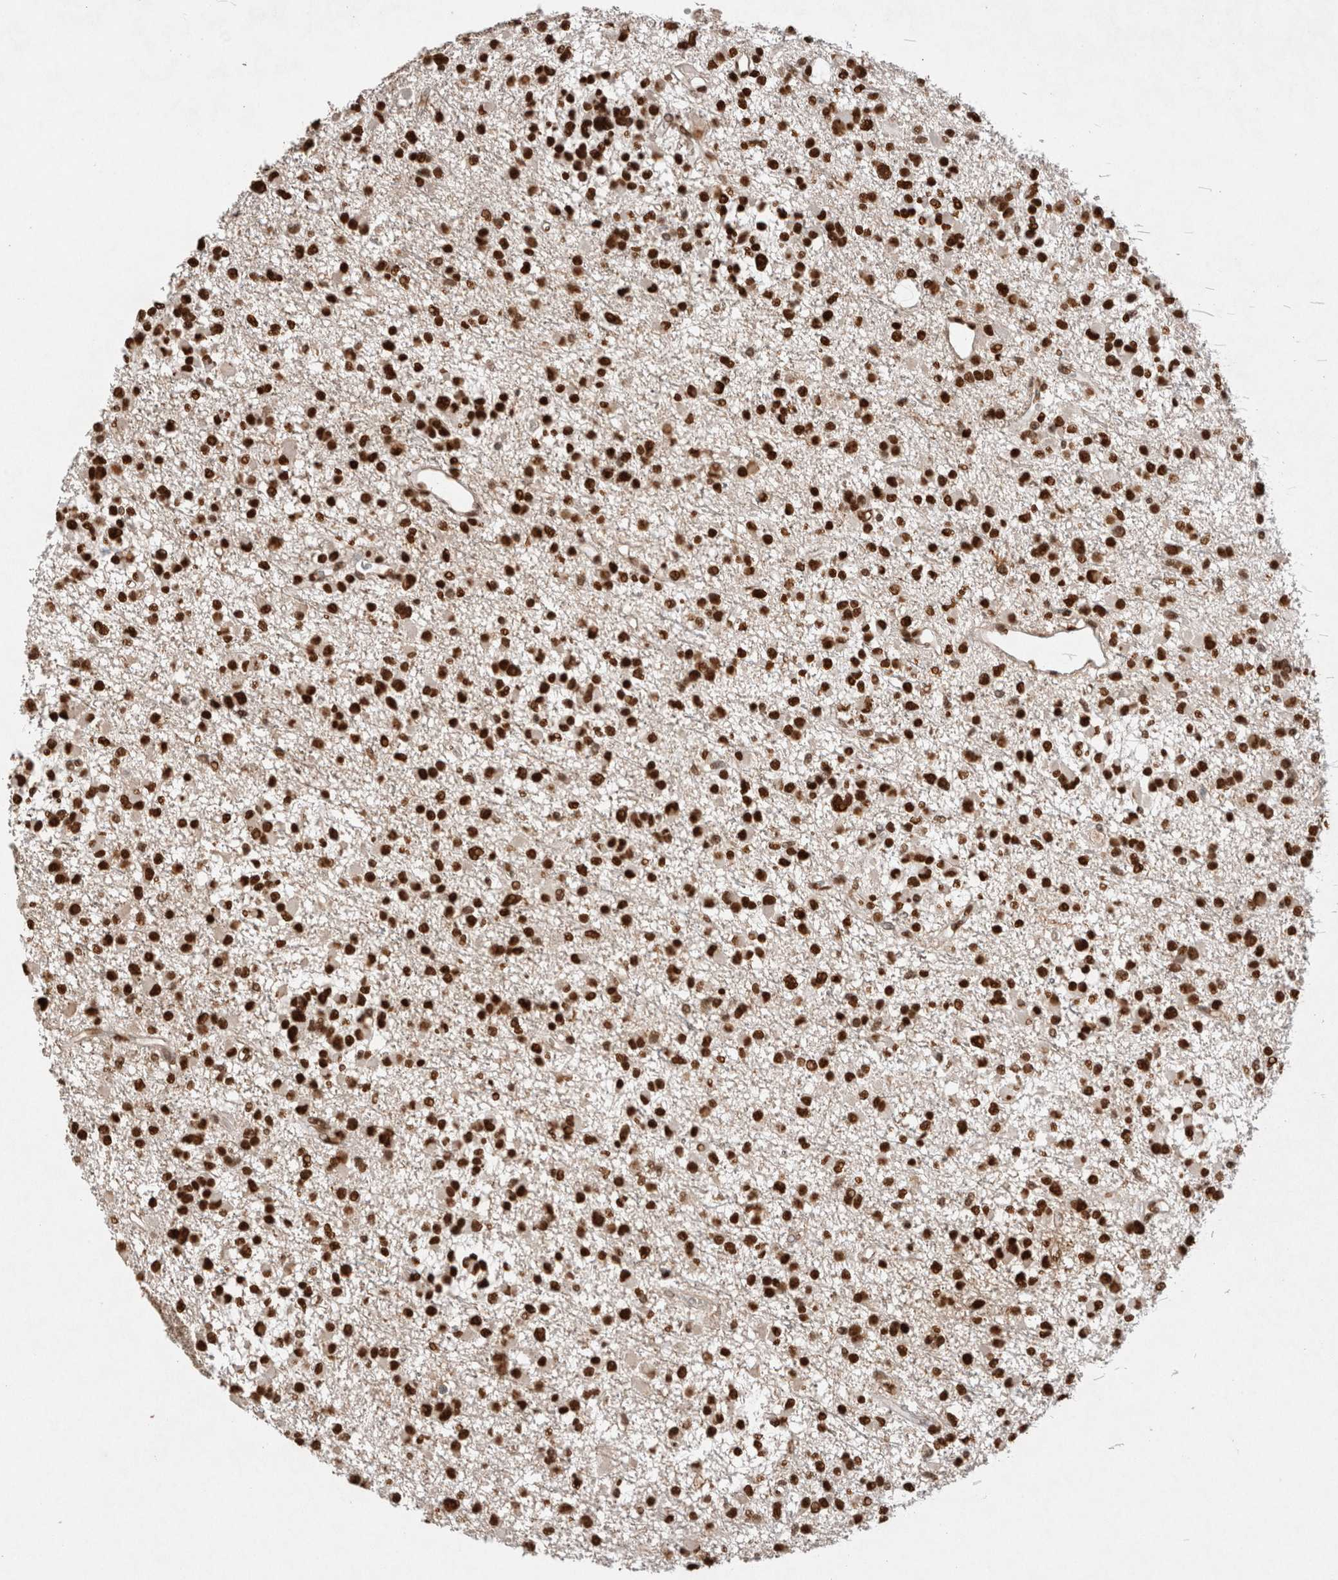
{"staining": {"intensity": "strong", "quantity": ">75%", "location": "nuclear"}, "tissue": "glioma", "cell_type": "Tumor cells", "image_type": "cancer", "snomed": [{"axis": "morphology", "description": "Glioma, malignant, Low grade"}, {"axis": "topography", "description": "Brain"}], "caption": "IHC of low-grade glioma (malignant) exhibits high levels of strong nuclear positivity in approximately >75% of tumor cells.", "gene": "HDGF", "patient": {"sex": "female", "age": 22}}